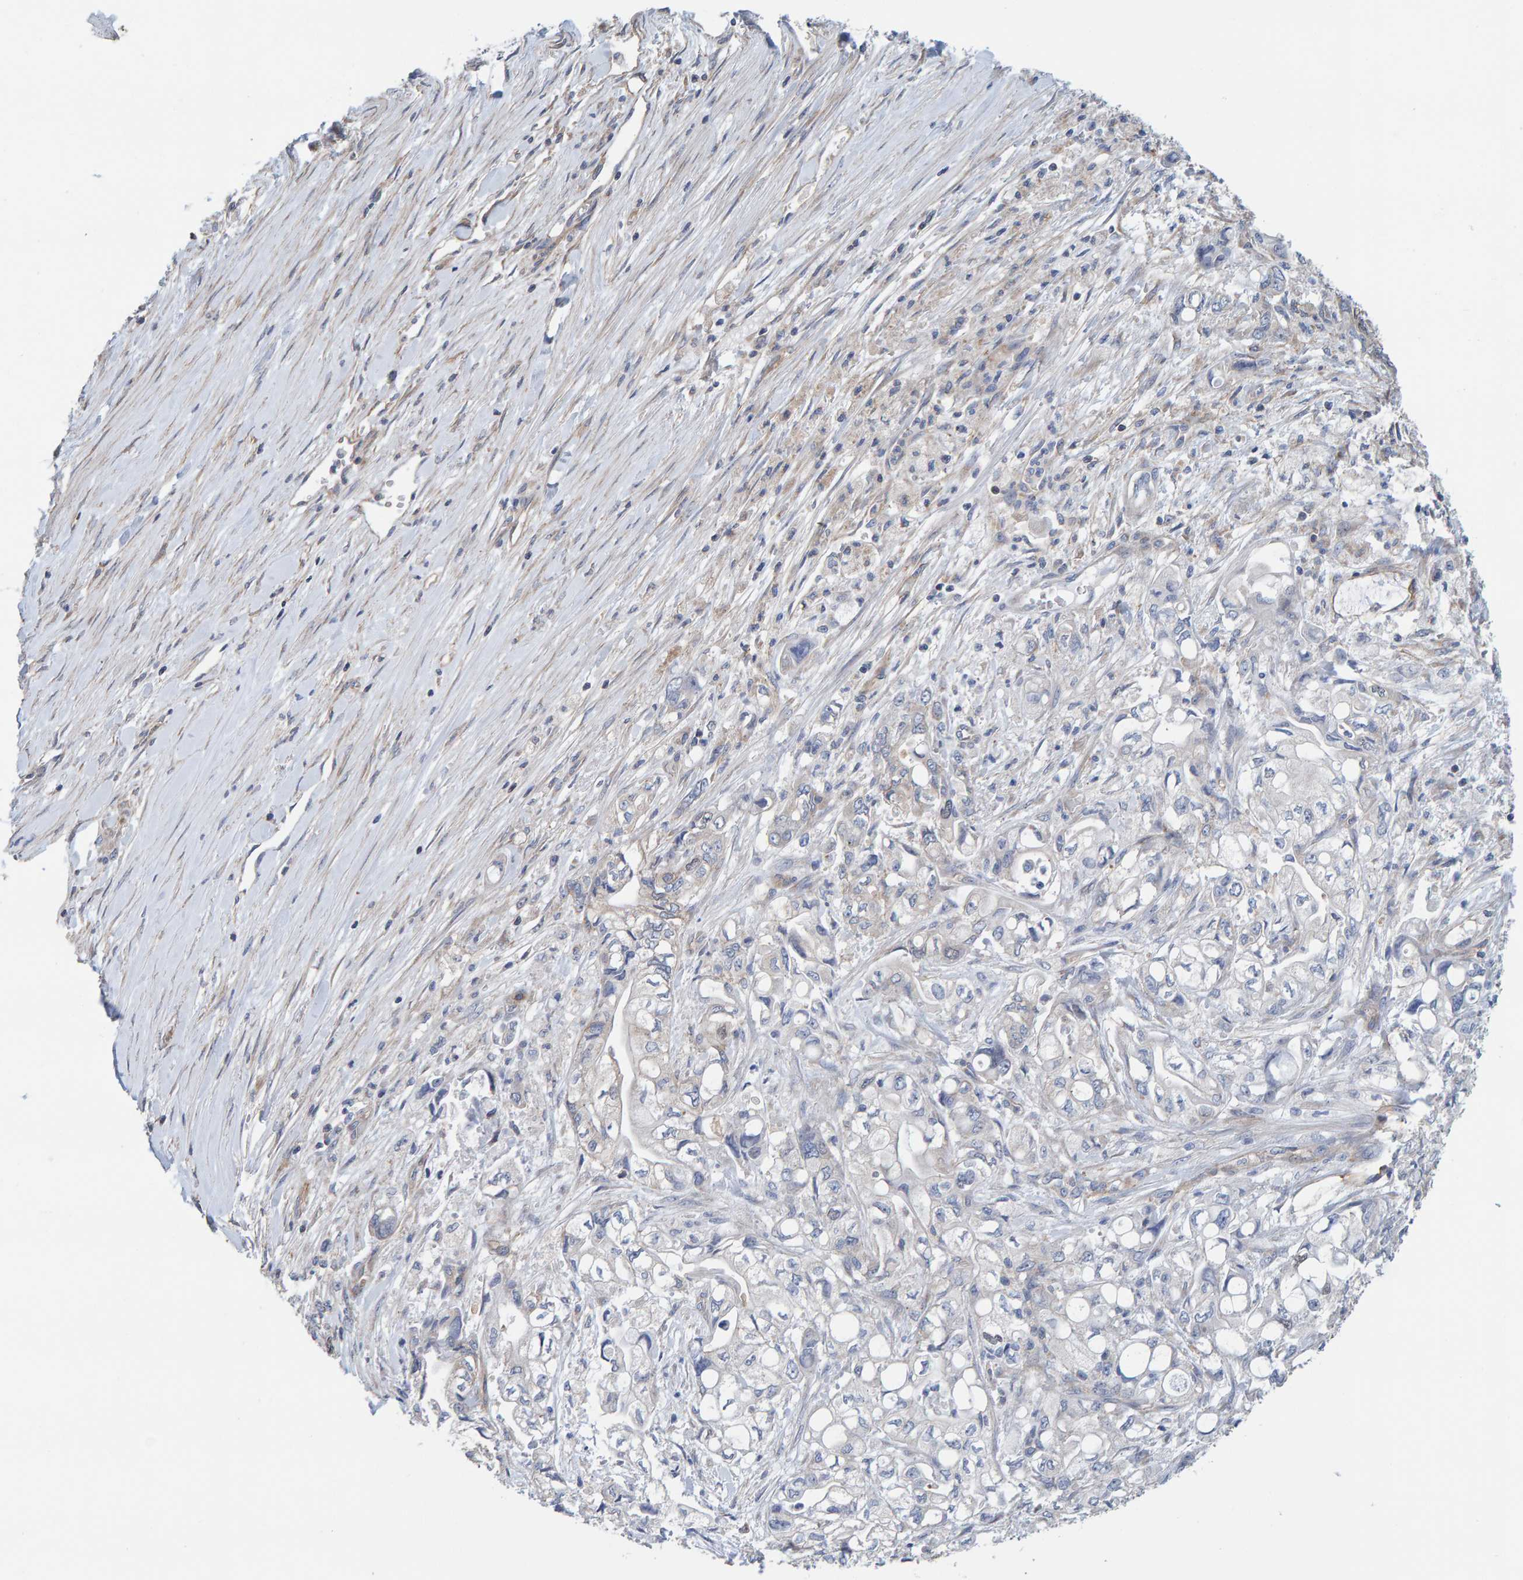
{"staining": {"intensity": "negative", "quantity": "none", "location": "none"}, "tissue": "pancreatic cancer", "cell_type": "Tumor cells", "image_type": "cancer", "snomed": [{"axis": "morphology", "description": "Adenocarcinoma, NOS"}, {"axis": "topography", "description": "Pancreas"}], "caption": "Image shows no significant protein staining in tumor cells of adenocarcinoma (pancreatic).", "gene": "RGP1", "patient": {"sex": "male", "age": 79}}